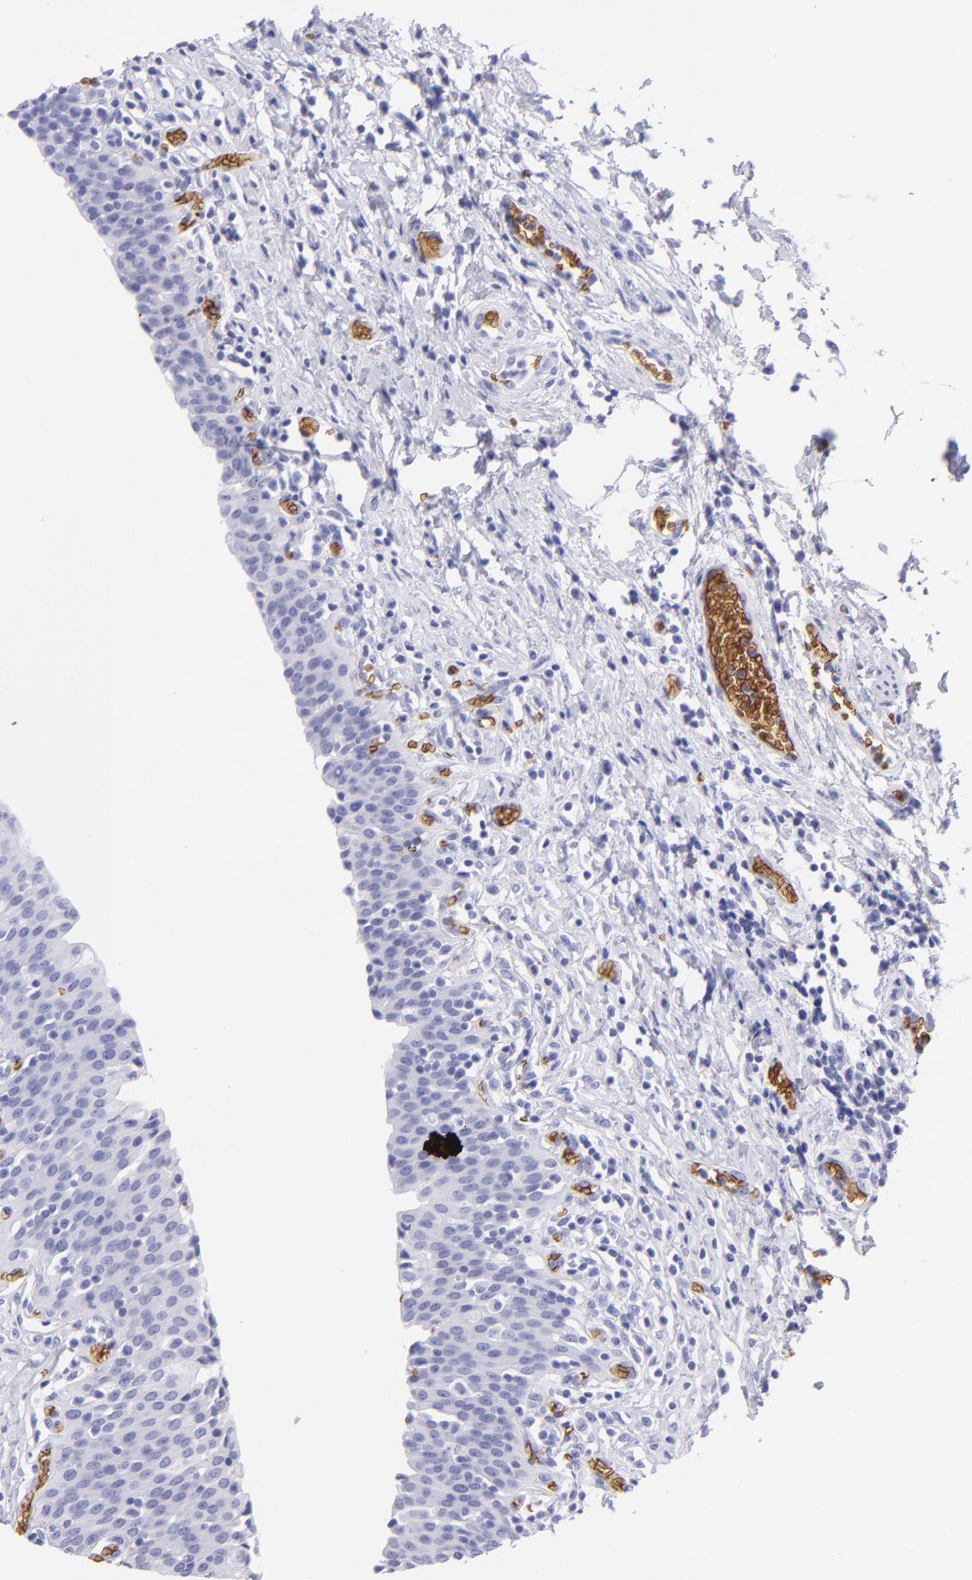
{"staining": {"intensity": "negative", "quantity": "none", "location": "none"}, "tissue": "urinary bladder", "cell_type": "Urothelial cells", "image_type": "normal", "snomed": [{"axis": "morphology", "description": "Normal tissue, NOS"}, {"axis": "topography", "description": "Urinary bladder"}], "caption": "Immunohistochemistry micrograph of unremarkable urinary bladder: human urinary bladder stained with DAB reveals no significant protein positivity in urothelial cells.", "gene": "GYPA", "patient": {"sex": "male", "age": 51}}